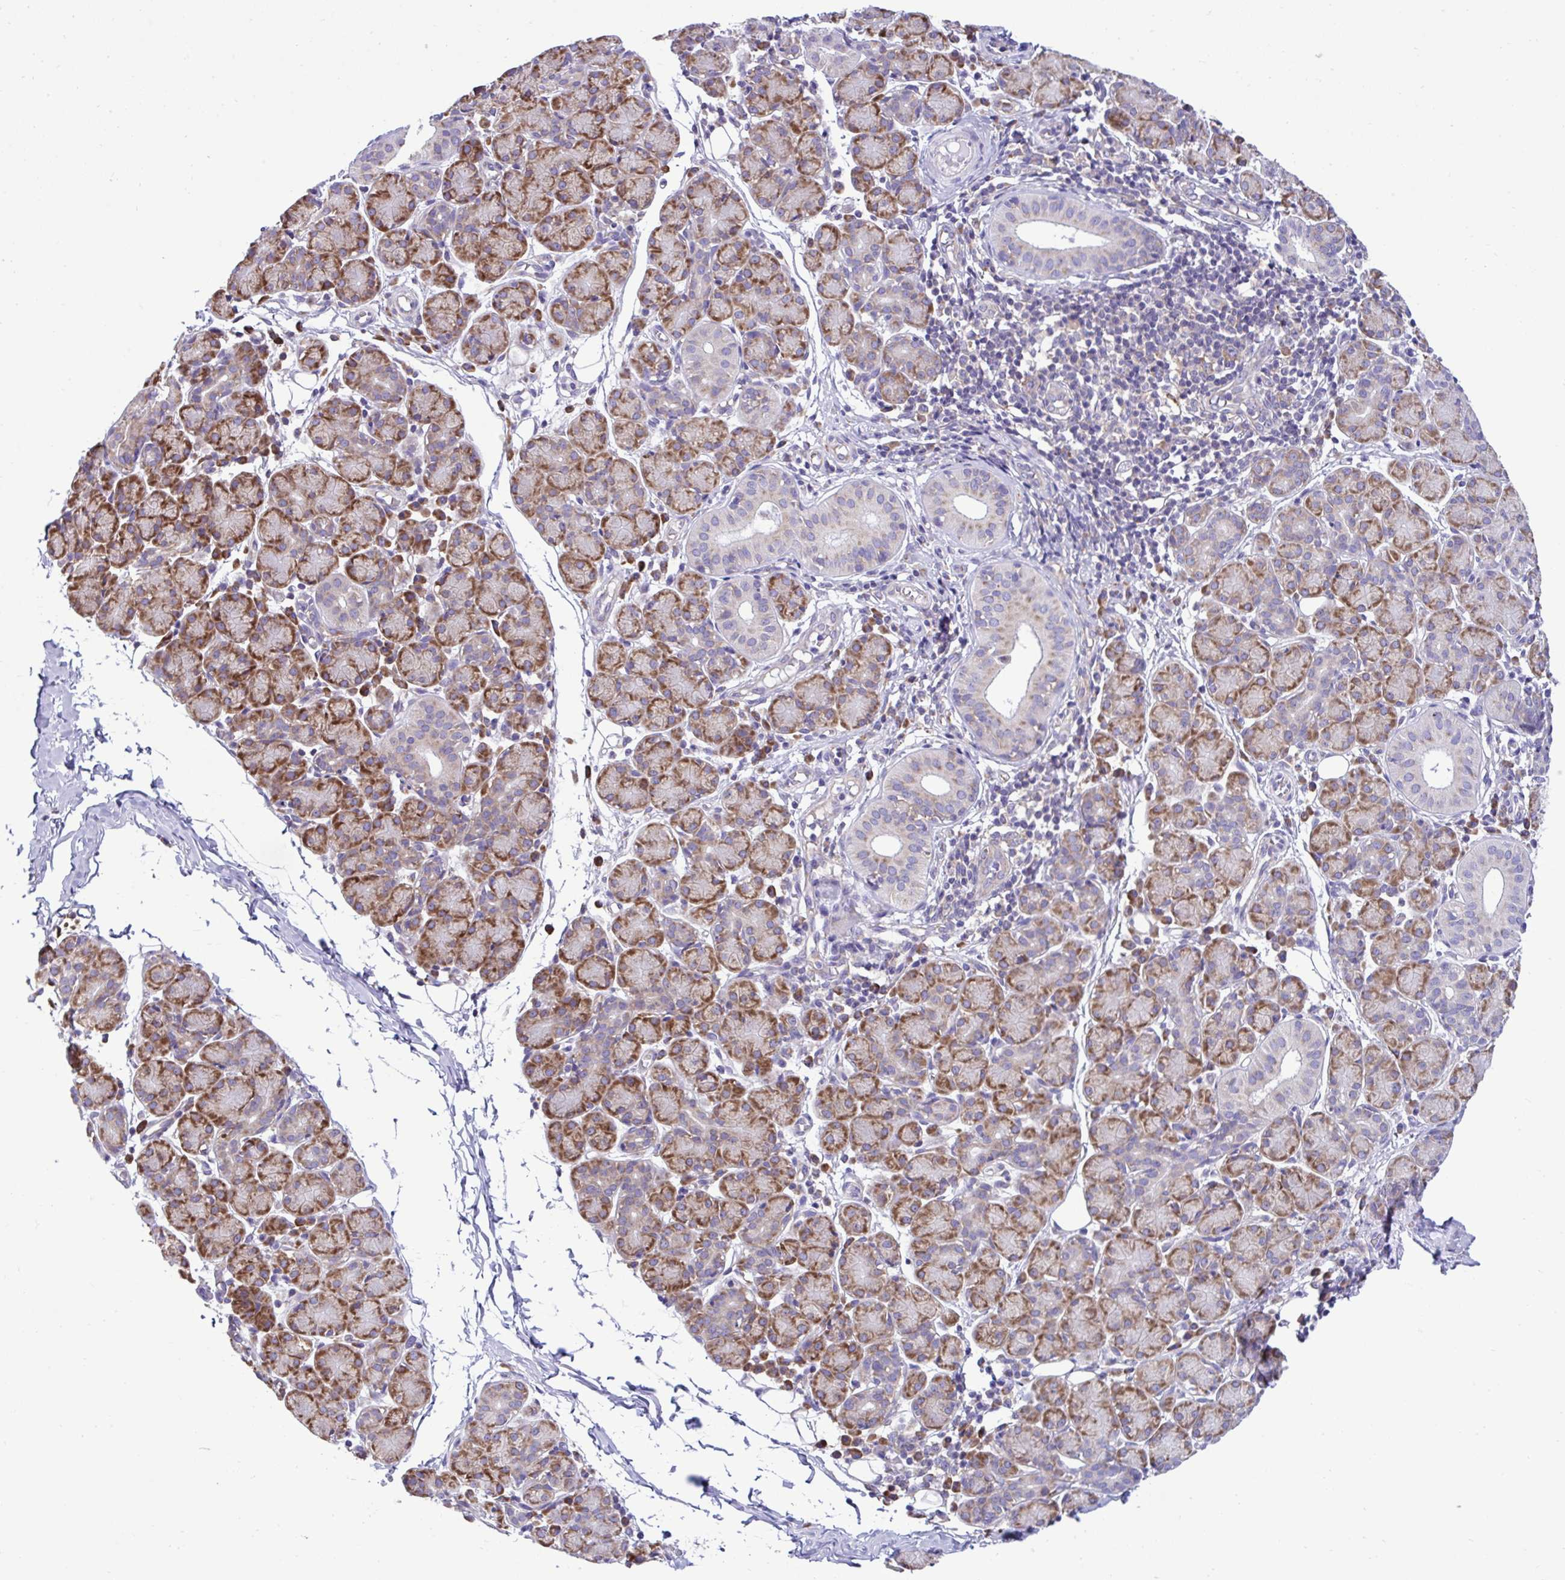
{"staining": {"intensity": "moderate", "quantity": ">75%", "location": "cytoplasmic/membranous"}, "tissue": "salivary gland", "cell_type": "Glandular cells", "image_type": "normal", "snomed": [{"axis": "morphology", "description": "Normal tissue, NOS"}, {"axis": "morphology", "description": "Inflammation, NOS"}, {"axis": "topography", "description": "Lymph node"}, {"axis": "topography", "description": "Salivary gland"}], "caption": "Salivary gland stained with immunohistochemistry (IHC) displays moderate cytoplasmic/membranous positivity in about >75% of glandular cells.", "gene": "RPL7", "patient": {"sex": "male", "age": 3}}